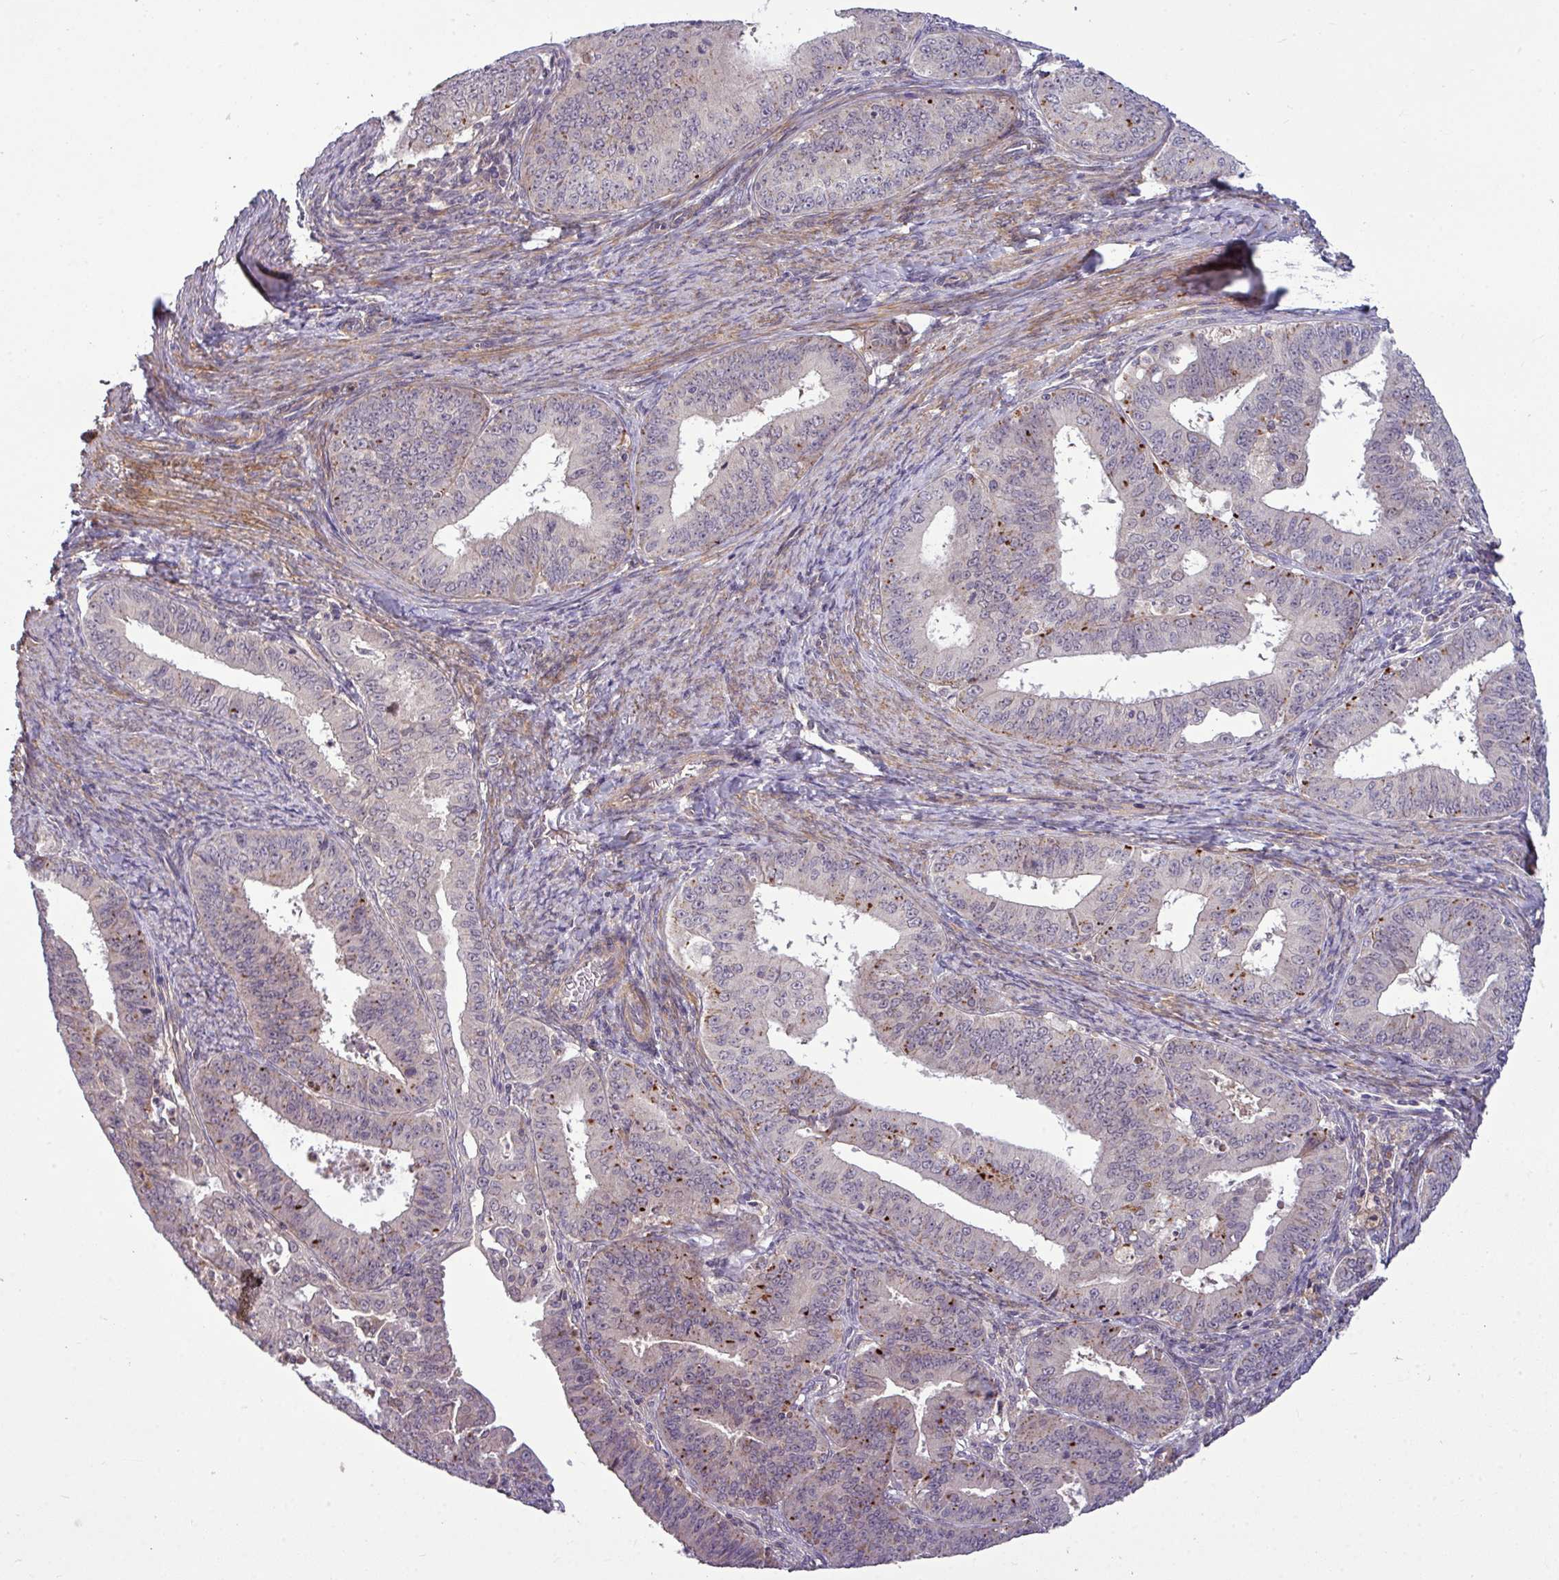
{"staining": {"intensity": "weak", "quantity": "<25%", "location": "cytoplasmic/membranous"}, "tissue": "endometrial cancer", "cell_type": "Tumor cells", "image_type": "cancer", "snomed": [{"axis": "morphology", "description": "Adenocarcinoma, NOS"}, {"axis": "topography", "description": "Endometrium"}], "caption": "Immunohistochemistry (IHC) image of human endometrial cancer stained for a protein (brown), which exhibits no positivity in tumor cells.", "gene": "ZNF35", "patient": {"sex": "female", "age": 73}}